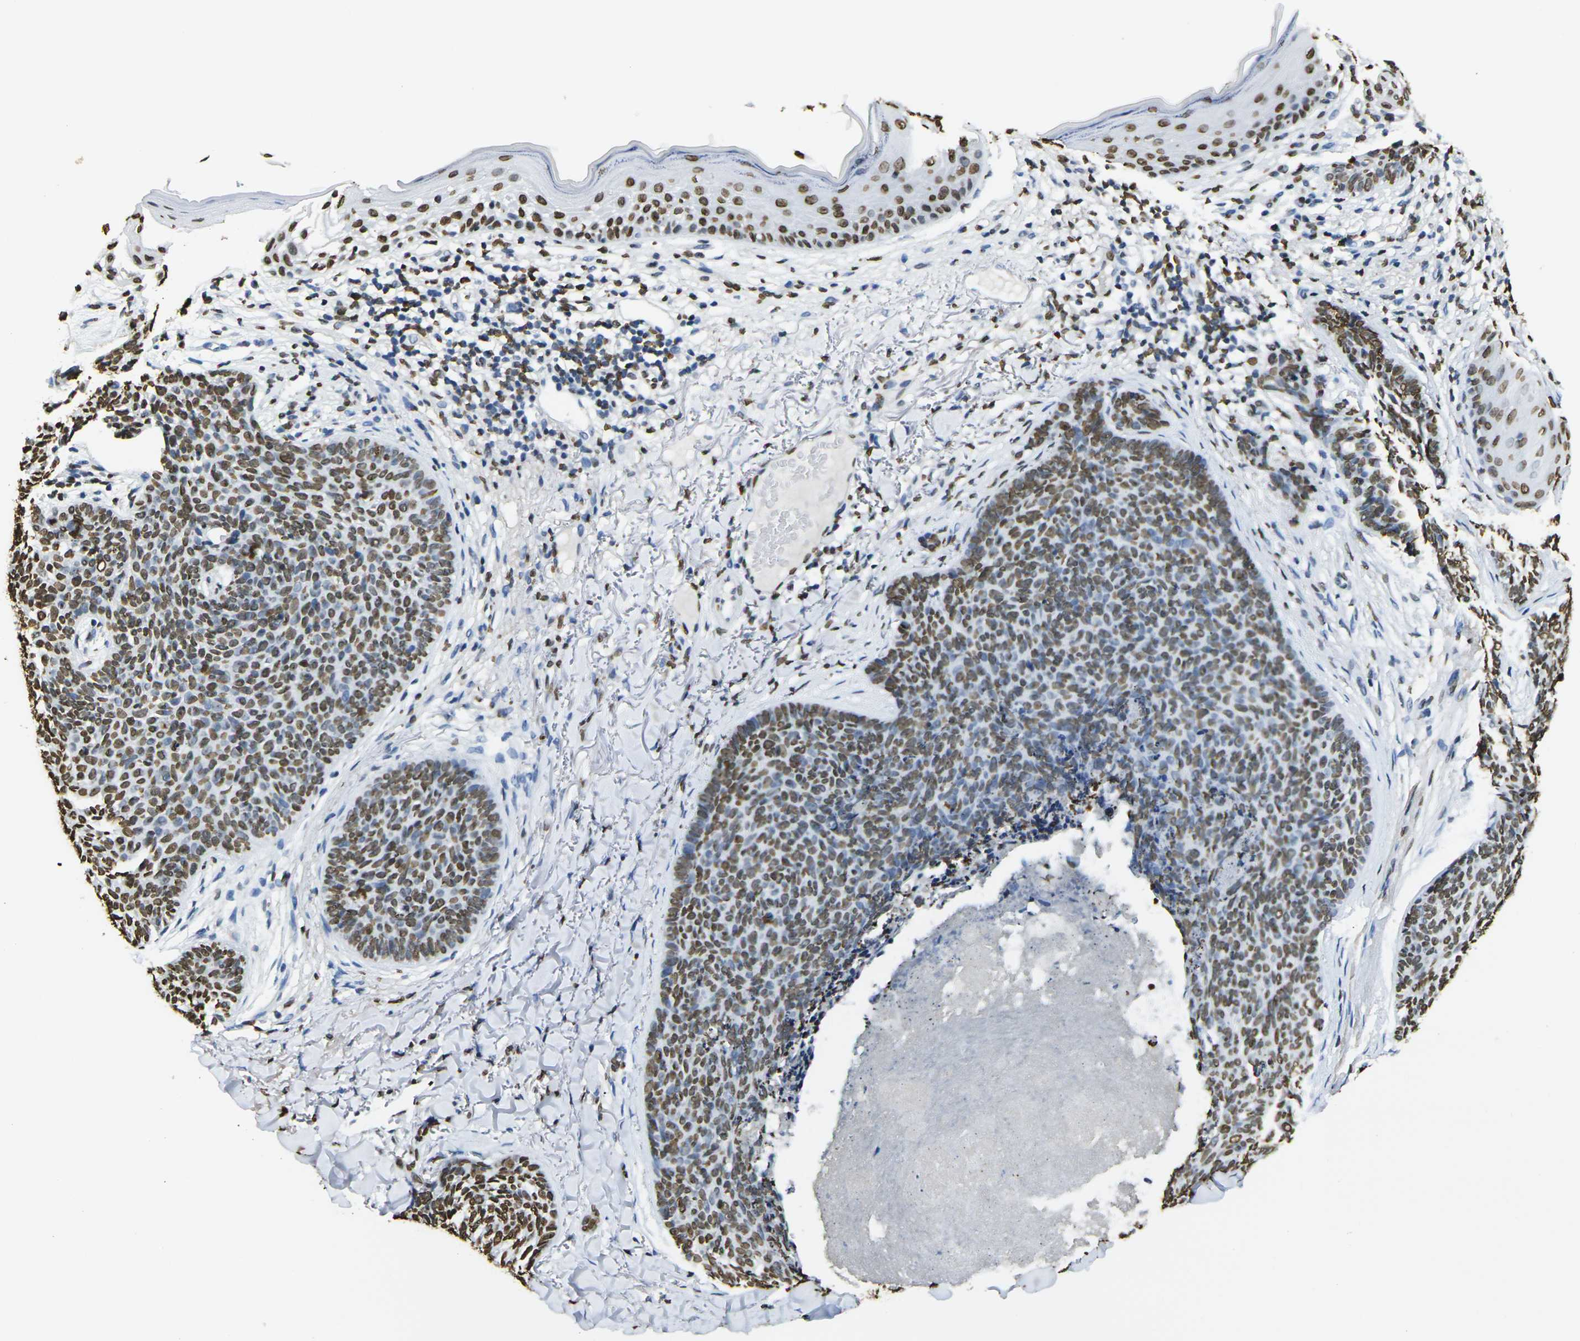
{"staining": {"intensity": "strong", "quantity": "25%-75%", "location": "nuclear"}, "tissue": "skin cancer", "cell_type": "Tumor cells", "image_type": "cancer", "snomed": [{"axis": "morphology", "description": "Basal cell carcinoma"}, {"axis": "topography", "description": "Skin"}], "caption": "Immunohistochemical staining of human skin basal cell carcinoma exhibits high levels of strong nuclear staining in approximately 25%-75% of tumor cells. Nuclei are stained in blue.", "gene": "DRAXIN", "patient": {"sex": "female", "age": 70}}